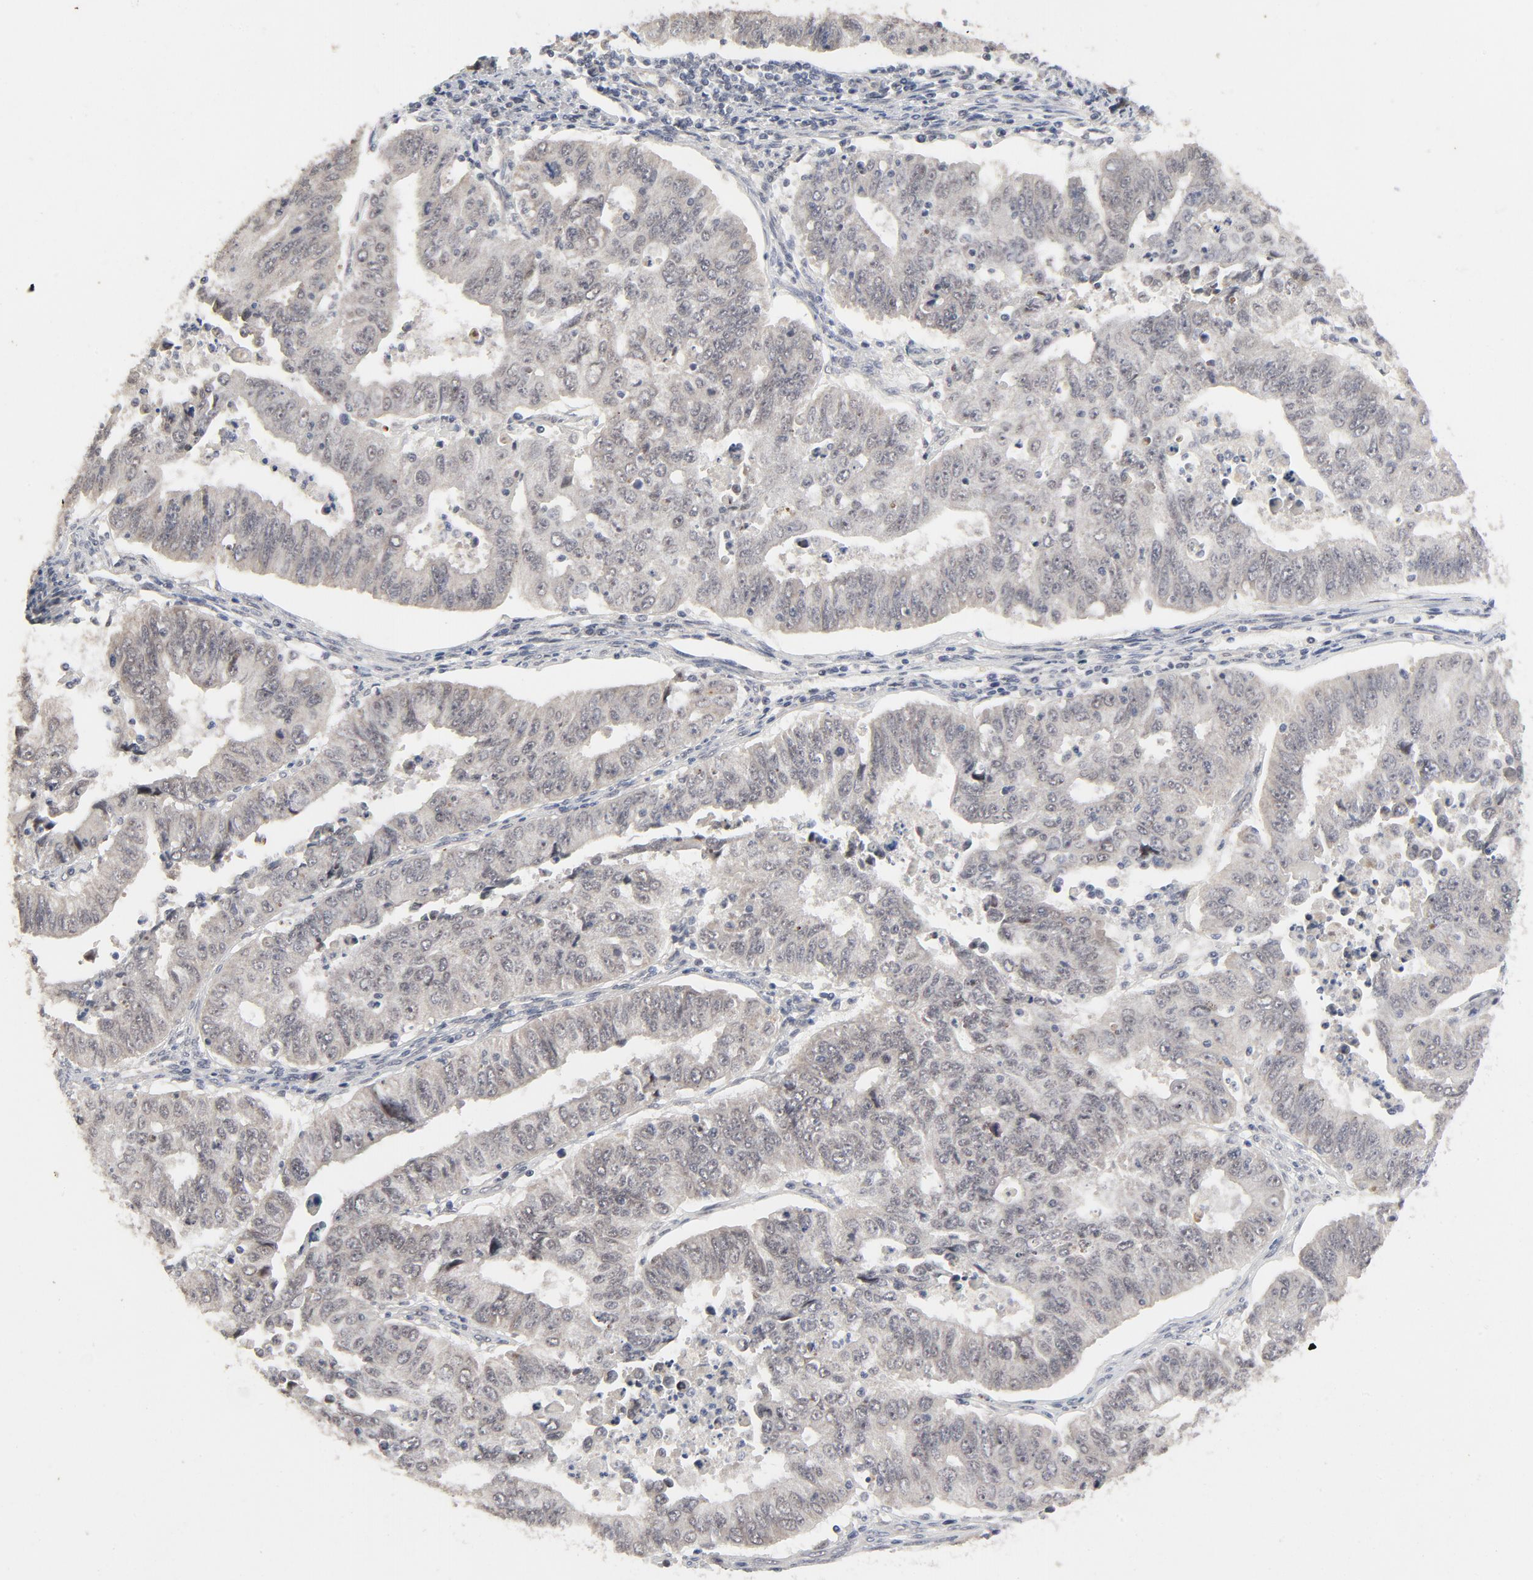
{"staining": {"intensity": "weak", "quantity": ">75%", "location": "nuclear"}, "tissue": "endometrial cancer", "cell_type": "Tumor cells", "image_type": "cancer", "snomed": [{"axis": "morphology", "description": "Adenocarcinoma, NOS"}, {"axis": "topography", "description": "Endometrium"}], "caption": "Brown immunohistochemical staining in endometrial adenocarcinoma reveals weak nuclear positivity in approximately >75% of tumor cells. Nuclei are stained in blue.", "gene": "ZKSCAN8", "patient": {"sex": "female", "age": 42}}